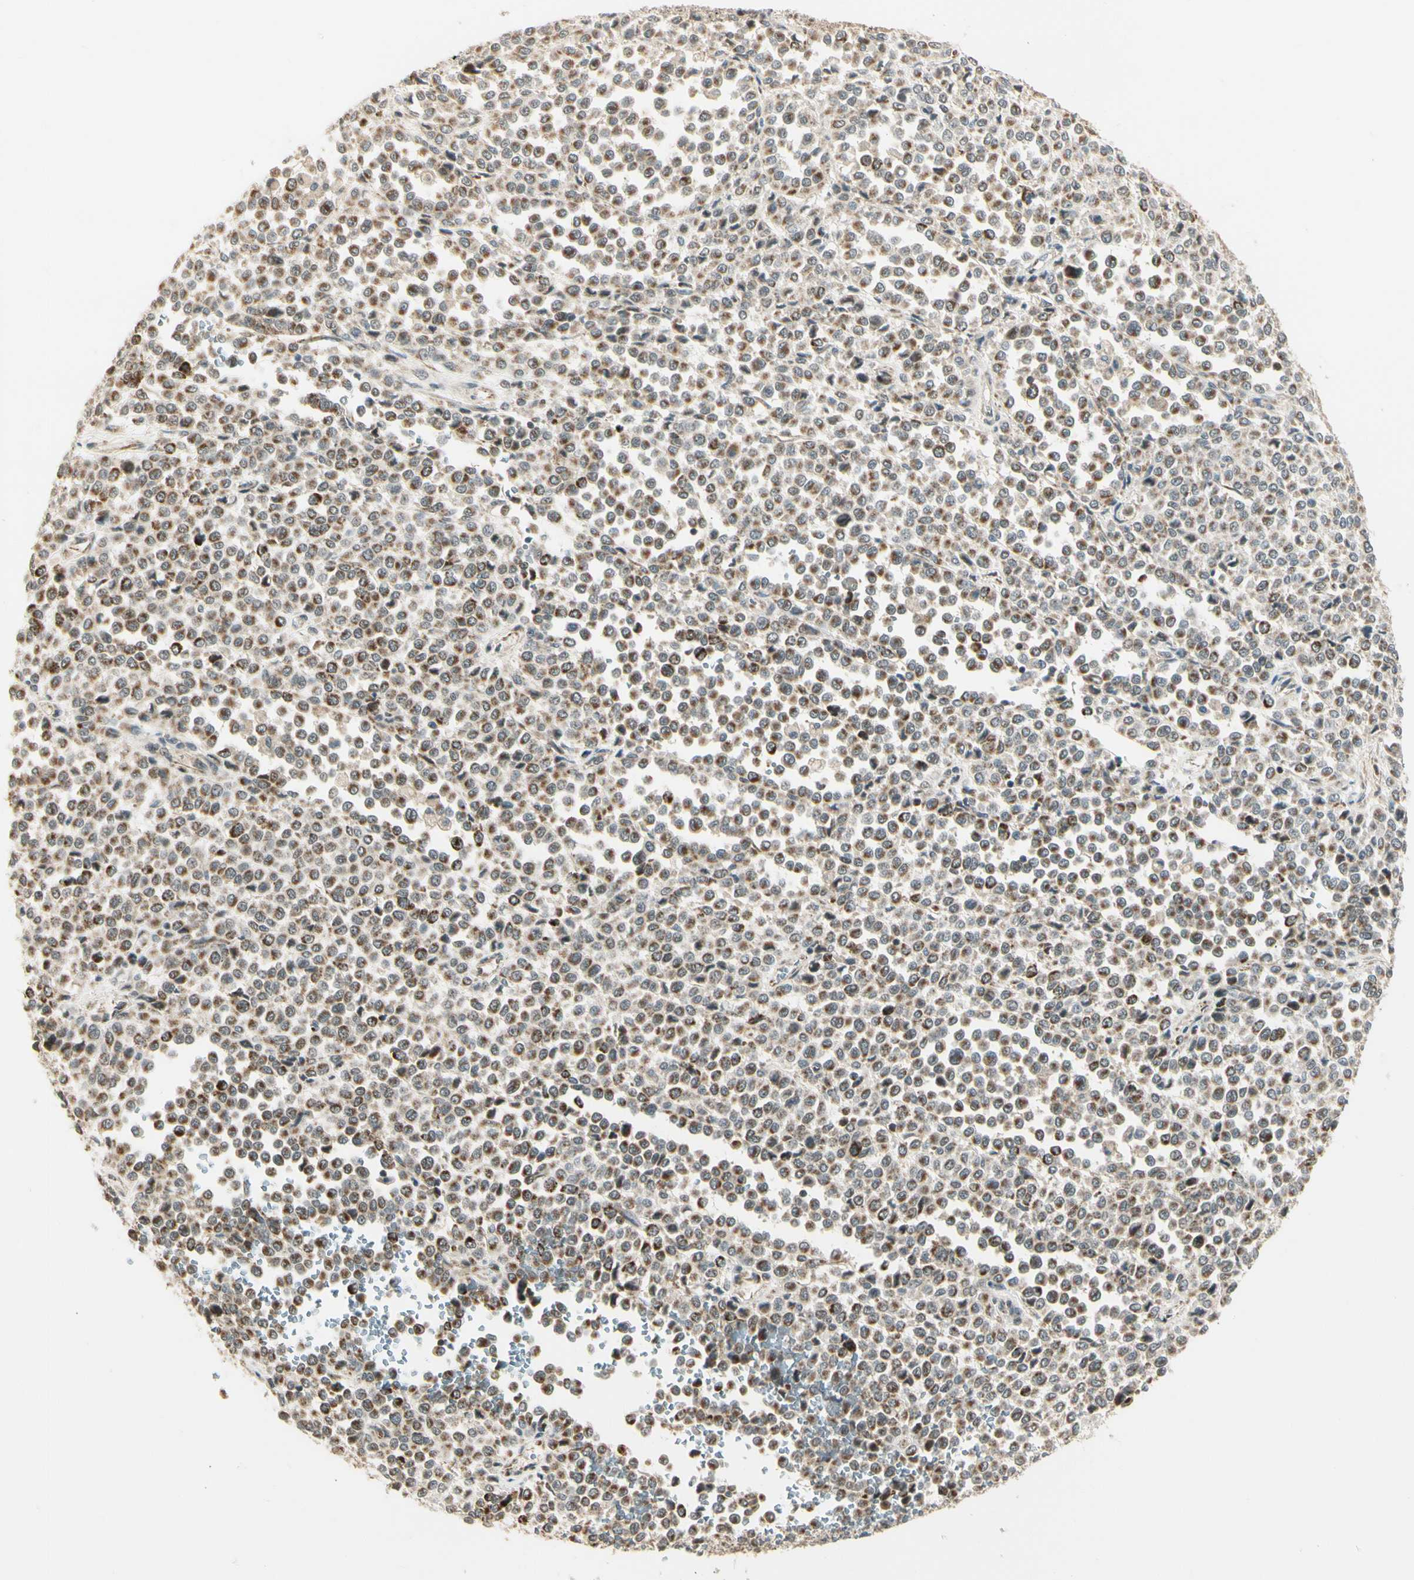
{"staining": {"intensity": "moderate", "quantity": "25%-75%", "location": "cytoplasmic/membranous"}, "tissue": "melanoma", "cell_type": "Tumor cells", "image_type": "cancer", "snomed": [{"axis": "morphology", "description": "Malignant melanoma, Metastatic site"}, {"axis": "topography", "description": "Pancreas"}], "caption": "Immunohistochemical staining of malignant melanoma (metastatic site) shows moderate cytoplasmic/membranous protein positivity in approximately 25%-75% of tumor cells.", "gene": "KHDC4", "patient": {"sex": "female", "age": 30}}